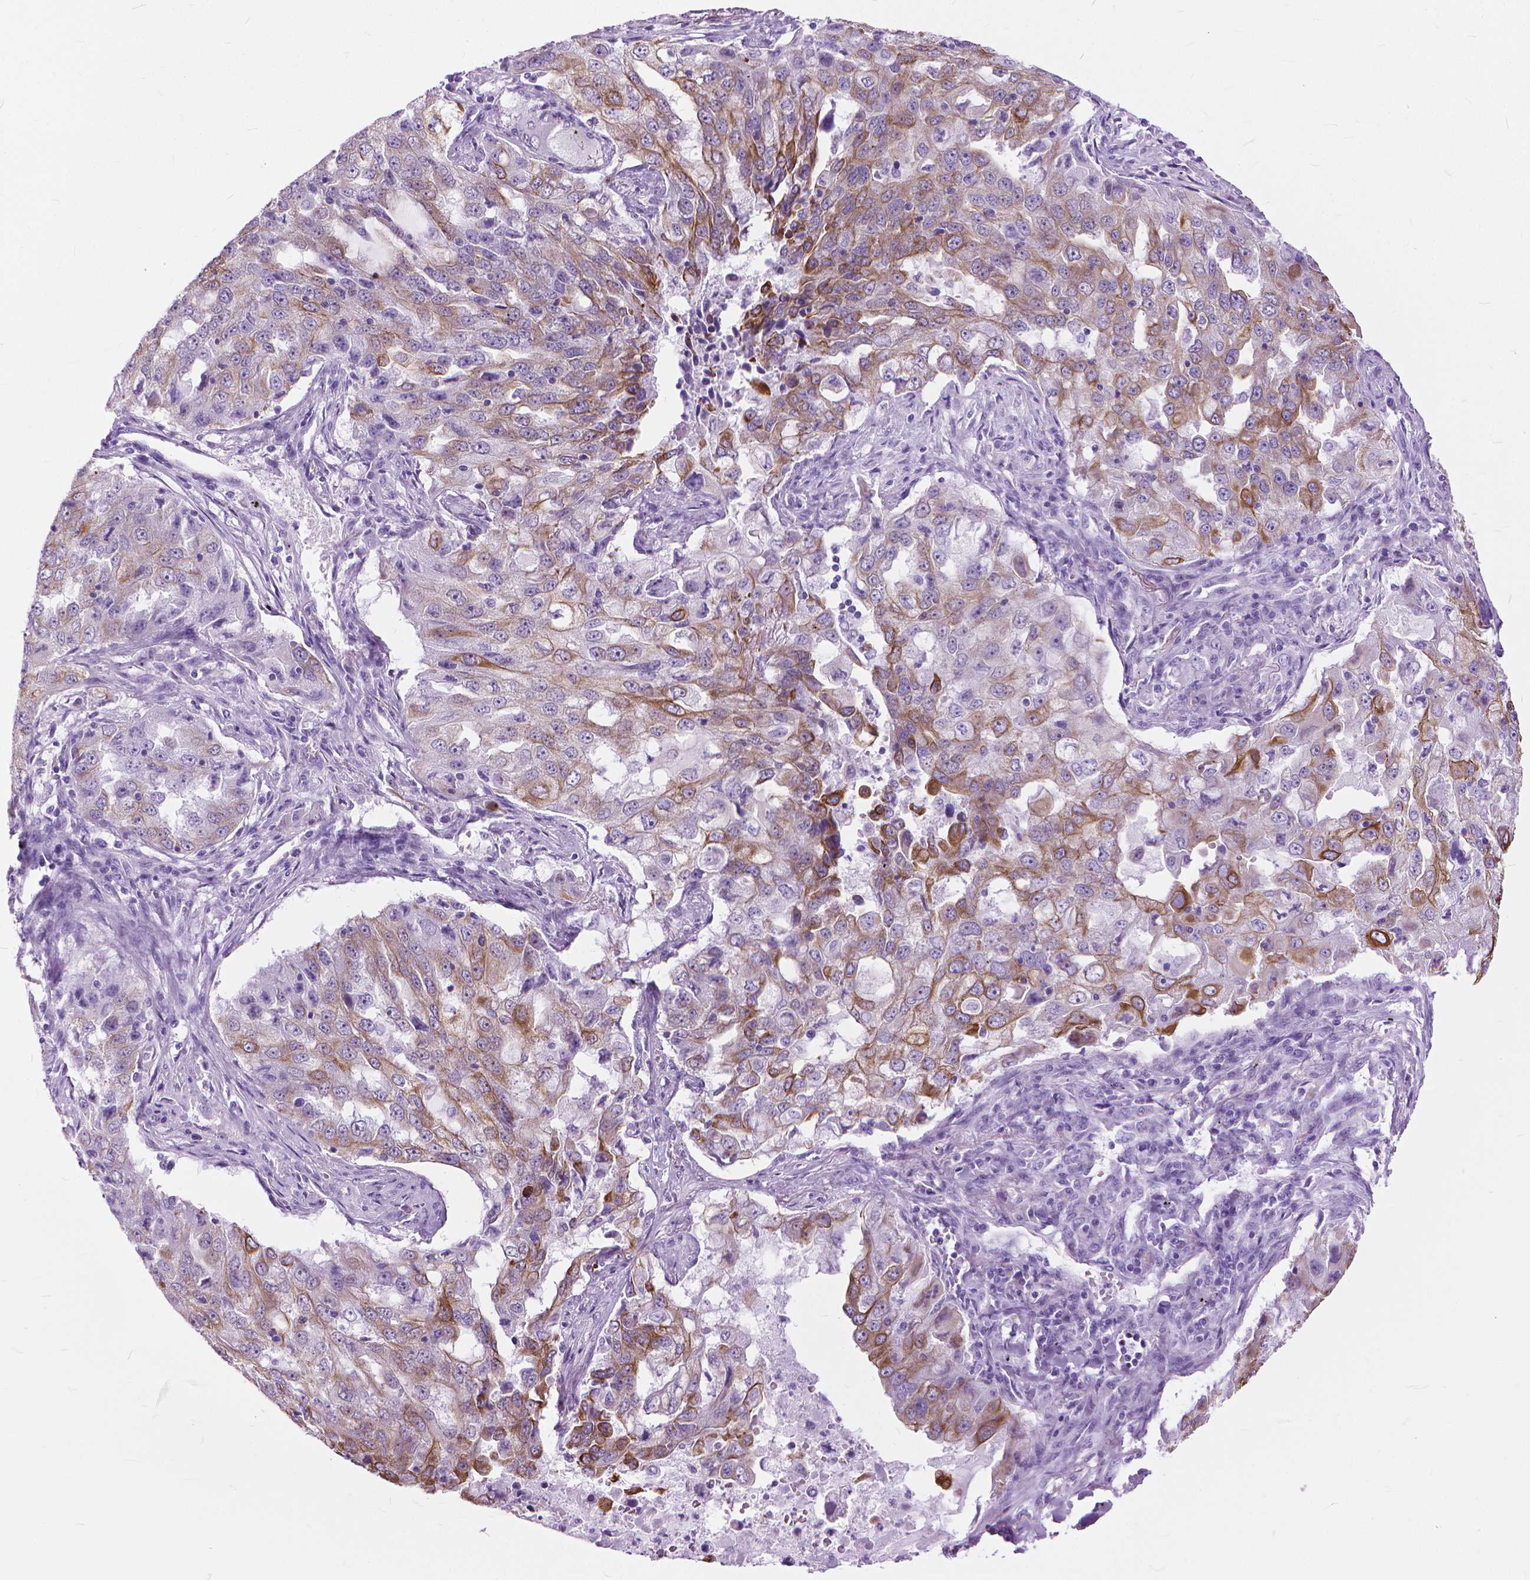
{"staining": {"intensity": "moderate", "quantity": "<25%", "location": "cytoplasmic/membranous"}, "tissue": "lung cancer", "cell_type": "Tumor cells", "image_type": "cancer", "snomed": [{"axis": "morphology", "description": "Adenocarcinoma, NOS"}, {"axis": "topography", "description": "Lung"}], "caption": "Immunohistochemistry histopathology image of neoplastic tissue: adenocarcinoma (lung) stained using IHC demonstrates low levels of moderate protein expression localized specifically in the cytoplasmic/membranous of tumor cells, appearing as a cytoplasmic/membranous brown color.", "gene": "HTR2B", "patient": {"sex": "female", "age": 61}}